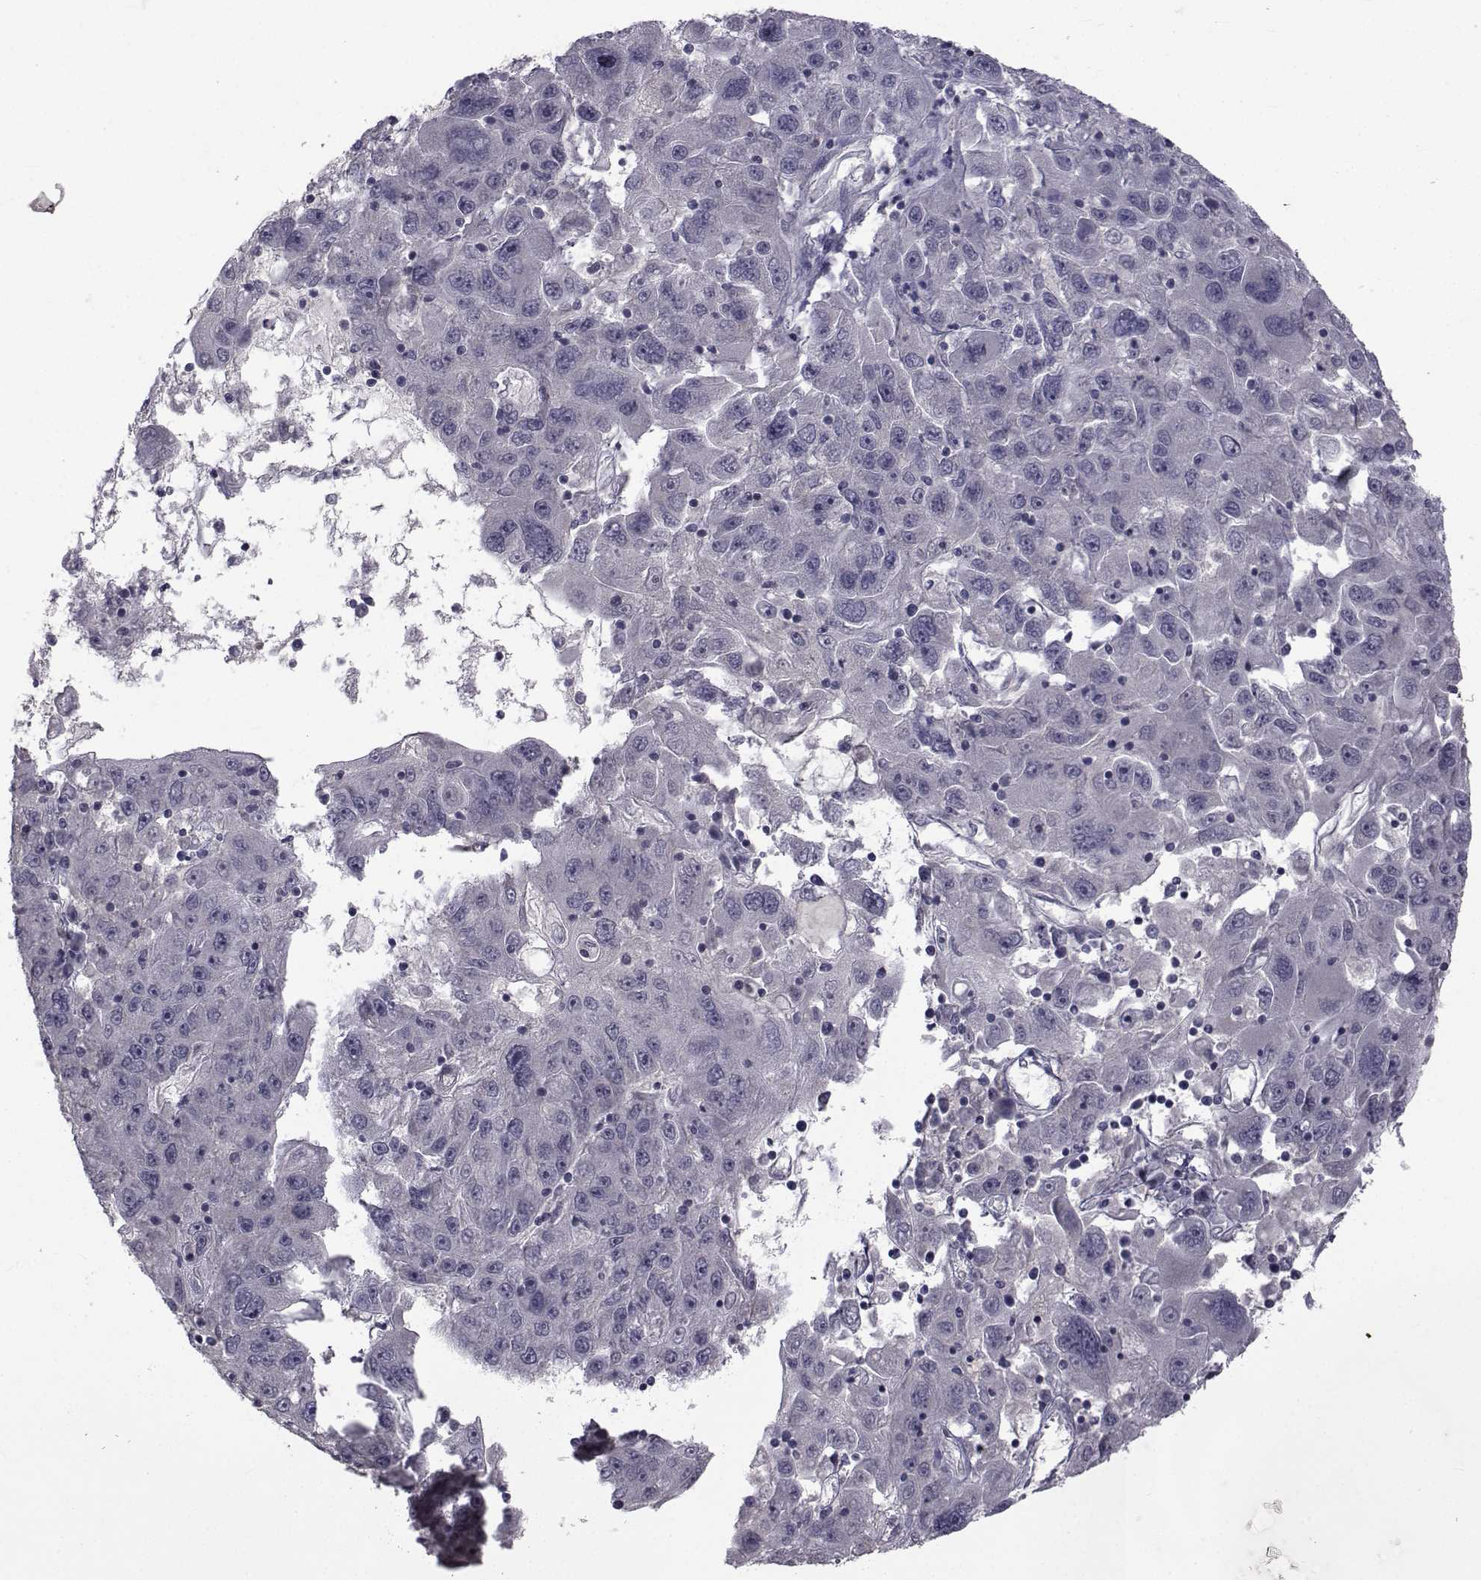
{"staining": {"intensity": "negative", "quantity": "none", "location": "none"}, "tissue": "stomach cancer", "cell_type": "Tumor cells", "image_type": "cancer", "snomed": [{"axis": "morphology", "description": "Adenocarcinoma, NOS"}, {"axis": "topography", "description": "Stomach"}], "caption": "Immunohistochemistry of stomach cancer (adenocarcinoma) displays no expression in tumor cells.", "gene": "FDXR", "patient": {"sex": "male", "age": 56}}